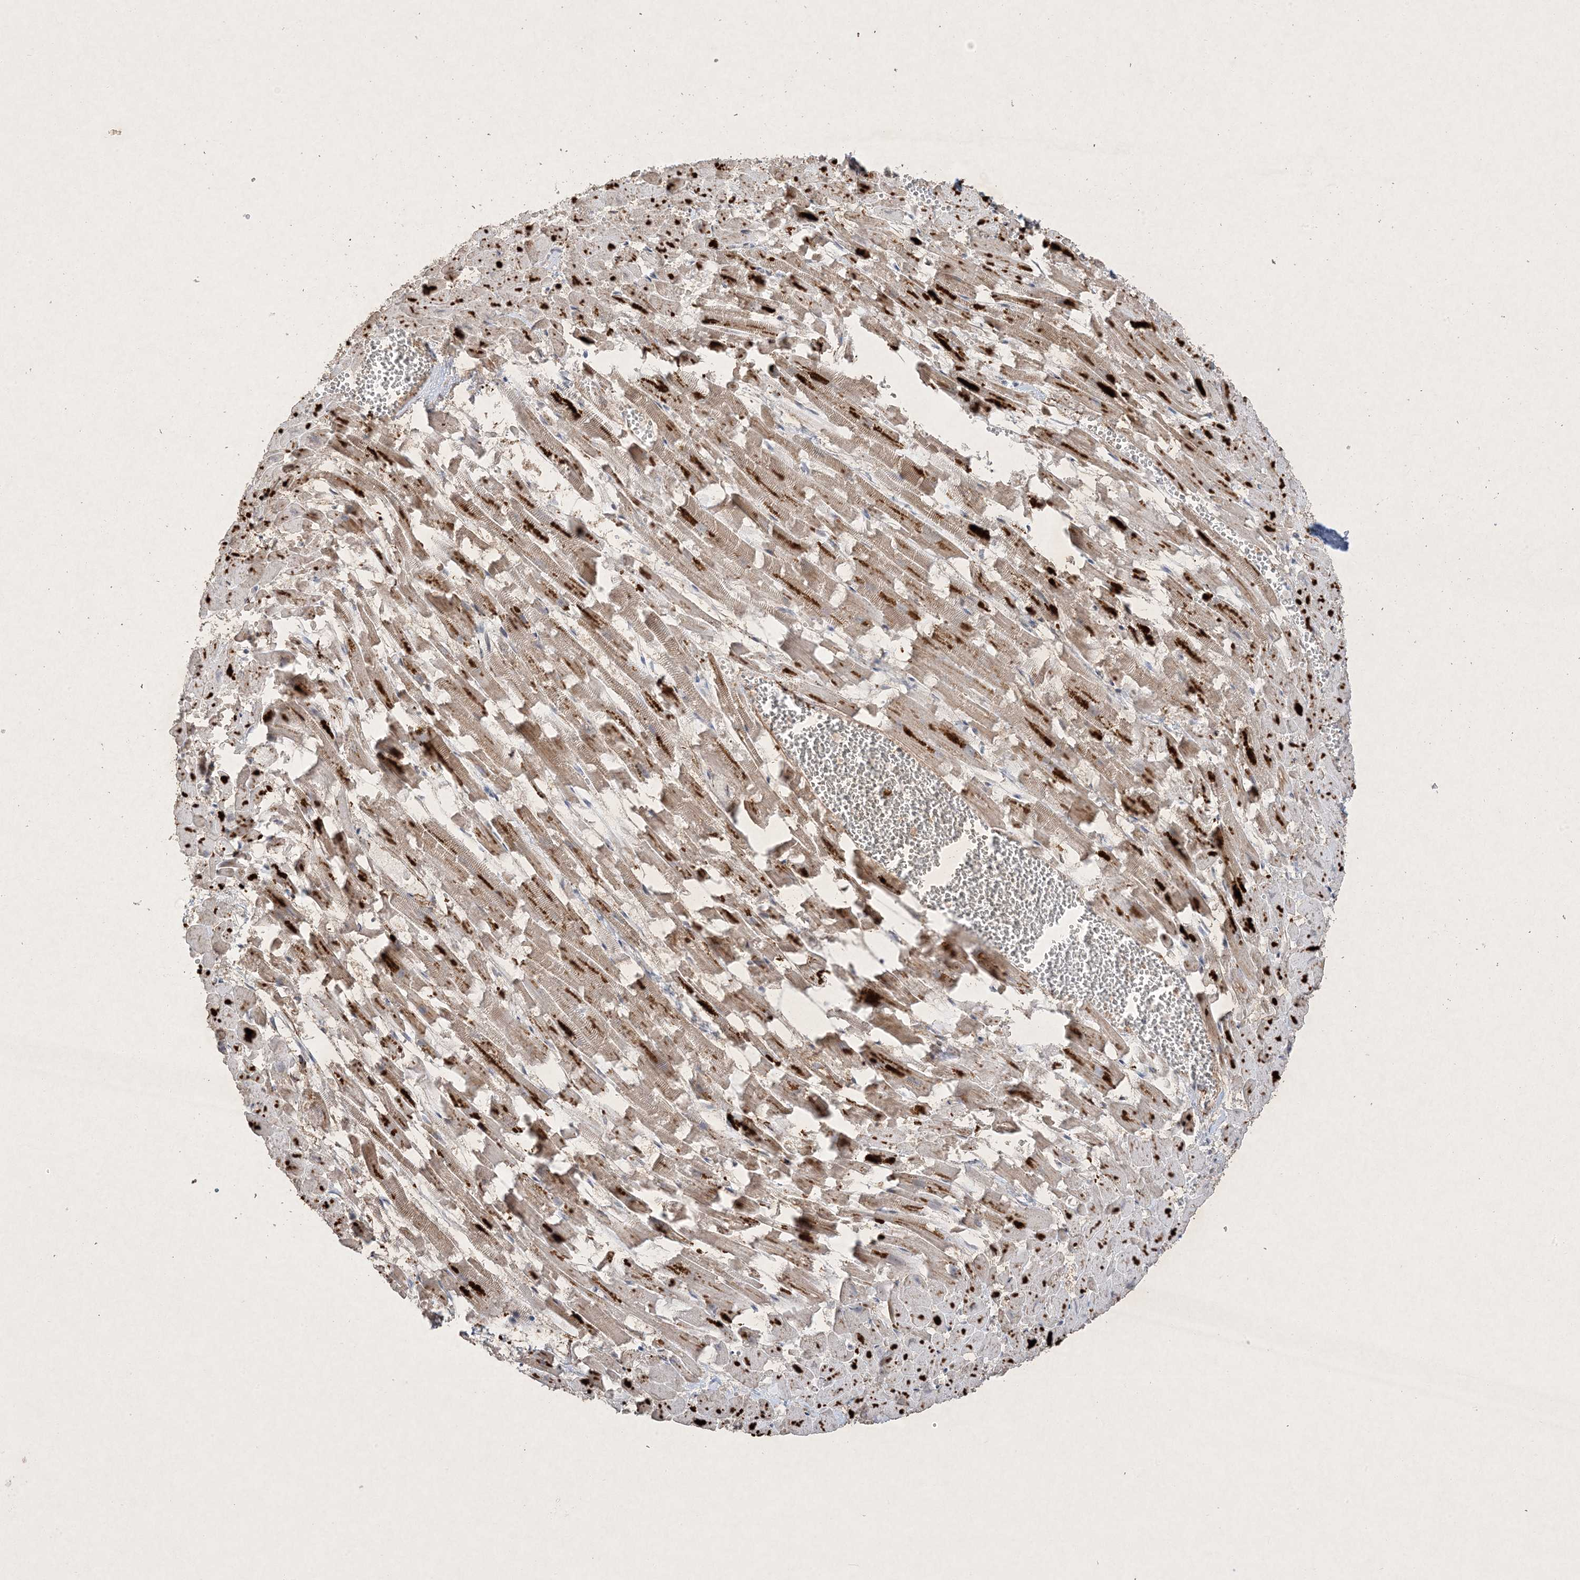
{"staining": {"intensity": "strong", "quantity": "25%-75%", "location": "cytoplasmic/membranous"}, "tissue": "heart muscle", "cell_type": "Cardiomyocytes", "image_type": "normal", "snomed": [{"axis": "morphology", "description": "Normal tissue, NOS"}, {"axis": "topography", "description": "Heart"}], "caption": "A histopathology image showing strong cytoplasmic/membranous positivity in approximately 25%-75% of cardiomyocytes in unremarkable heart muscle, as visualized by brown immunohistochemical staining.", "gene": "PRSS36", "patient": {"sex": "female", "age": 64}}